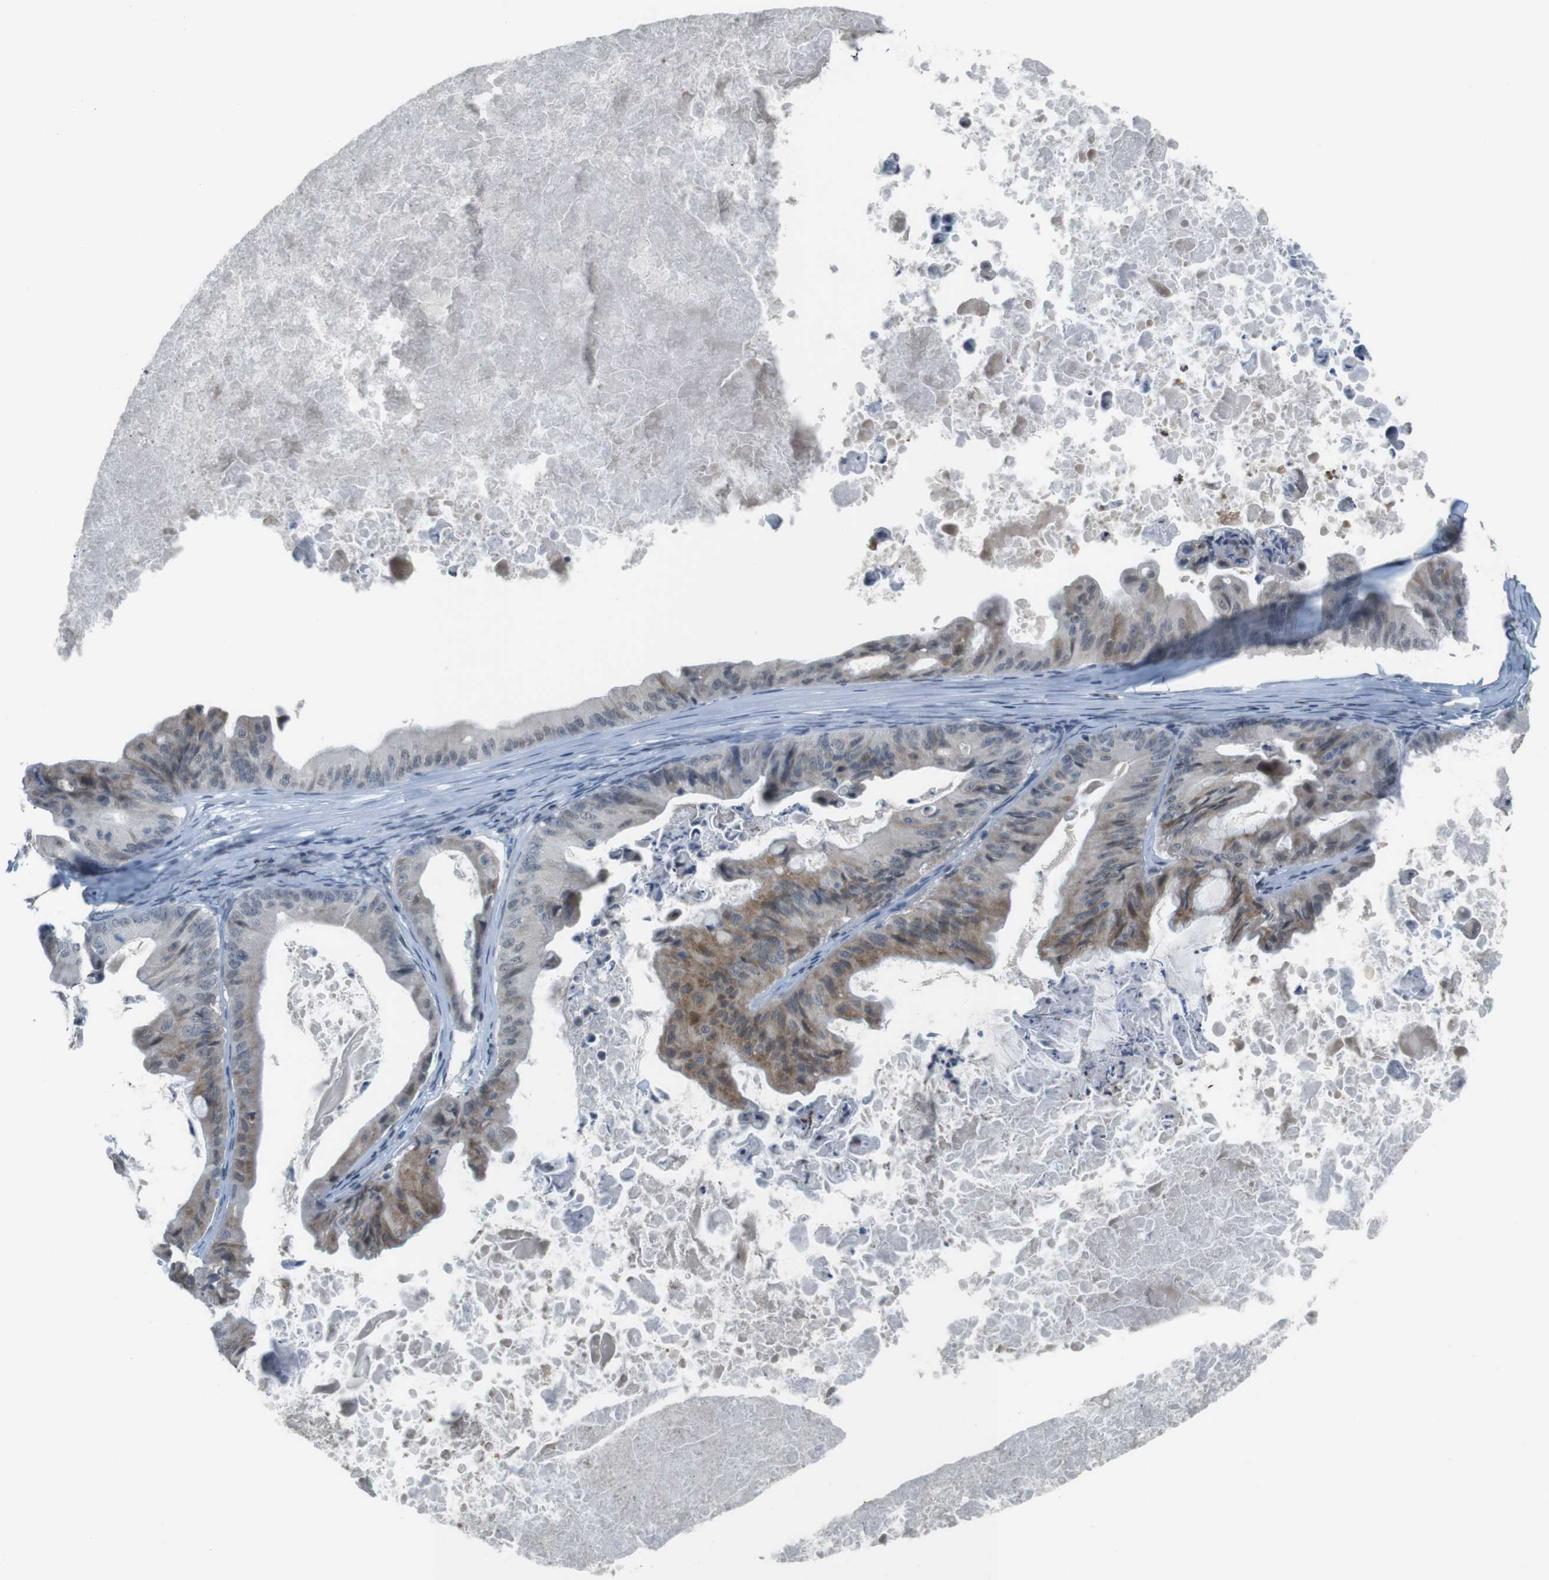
{"staining": {"intensity": "moderate", "quantity": "25%-75%", "location": "cytoplasmic/membranous"}, "tissue": "ovarian cancer", "cell_type": "Tumor cells", "image_type": "cancer", "snomed": [{"axis": "morphology", "description": "Cystadenocarcinoma, mucinous, NOS"}, {"axis": "topography", "description": "Ovary"}], "caption": "Ovarian cancer was stained to show a protein in brown. There is medium levels of moderate cytoplasmic/membranous expression in about 25%-75% of tumor cells.", "gene": "FZD10", "patient": {"sex": "female", "age": 37}}